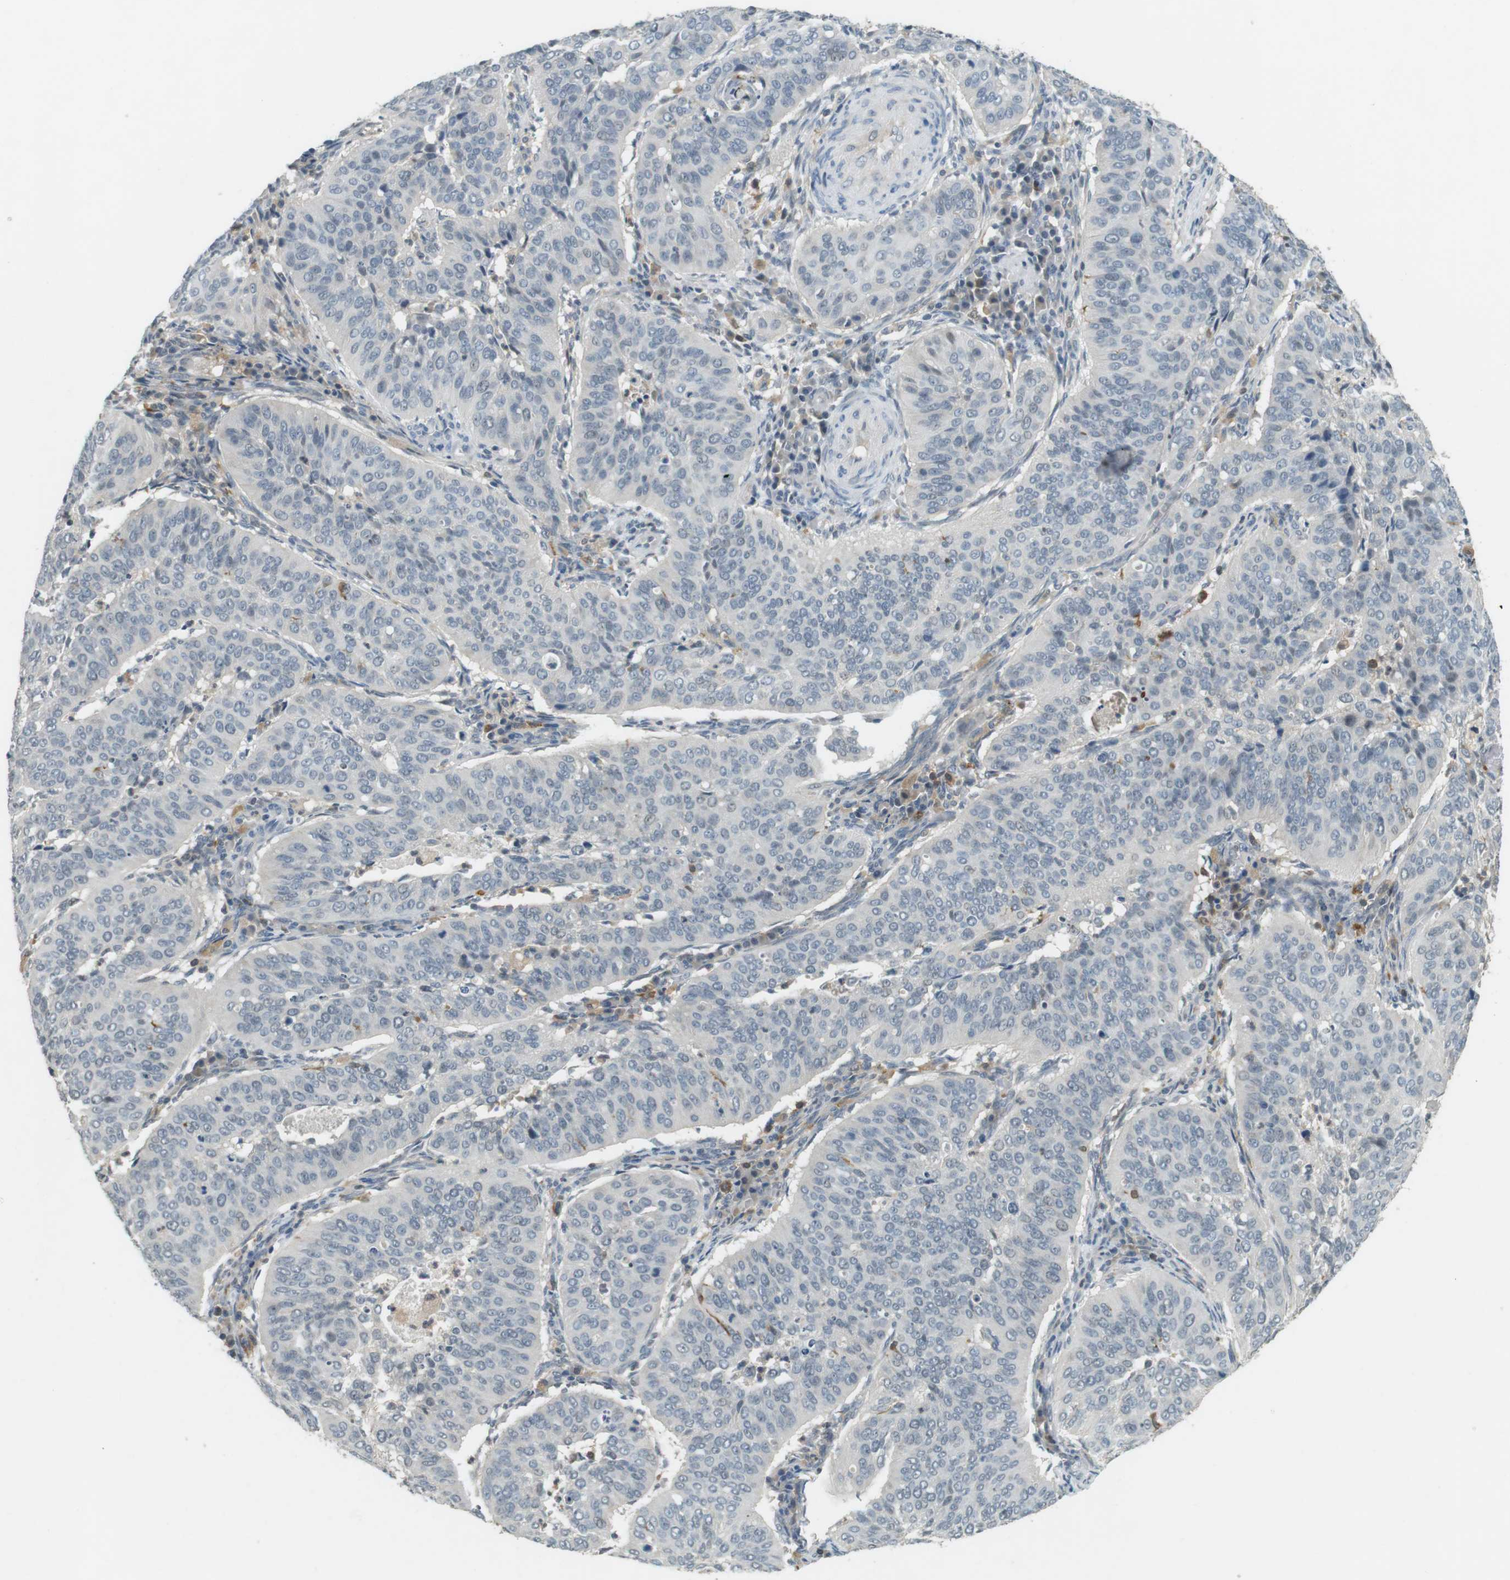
{"staining": {"intensity": "negative", "quantity": "none", "location": "none"}, "tissue": "cervical cancer", "cell_type": "Tumor cells", "image_type": "cancer", "snomed": [{"axis": "morphology", "description": "Normal tissue, NOS"}, {"axis": "morphology", "description": "Squamous cell carcinoma, NOS"}, {"axis": "topography", "description": "Cervix"}], "caption": "This photomicrograph is of squamous cell carcinoma (cervical) stained with immunohistochemistry to label a protein in brown with the nuclei are counter-stained blue. There is no expression in tumor cells.", "gene": "CDK14", "patient": {"sex": "female", "age": 39}}